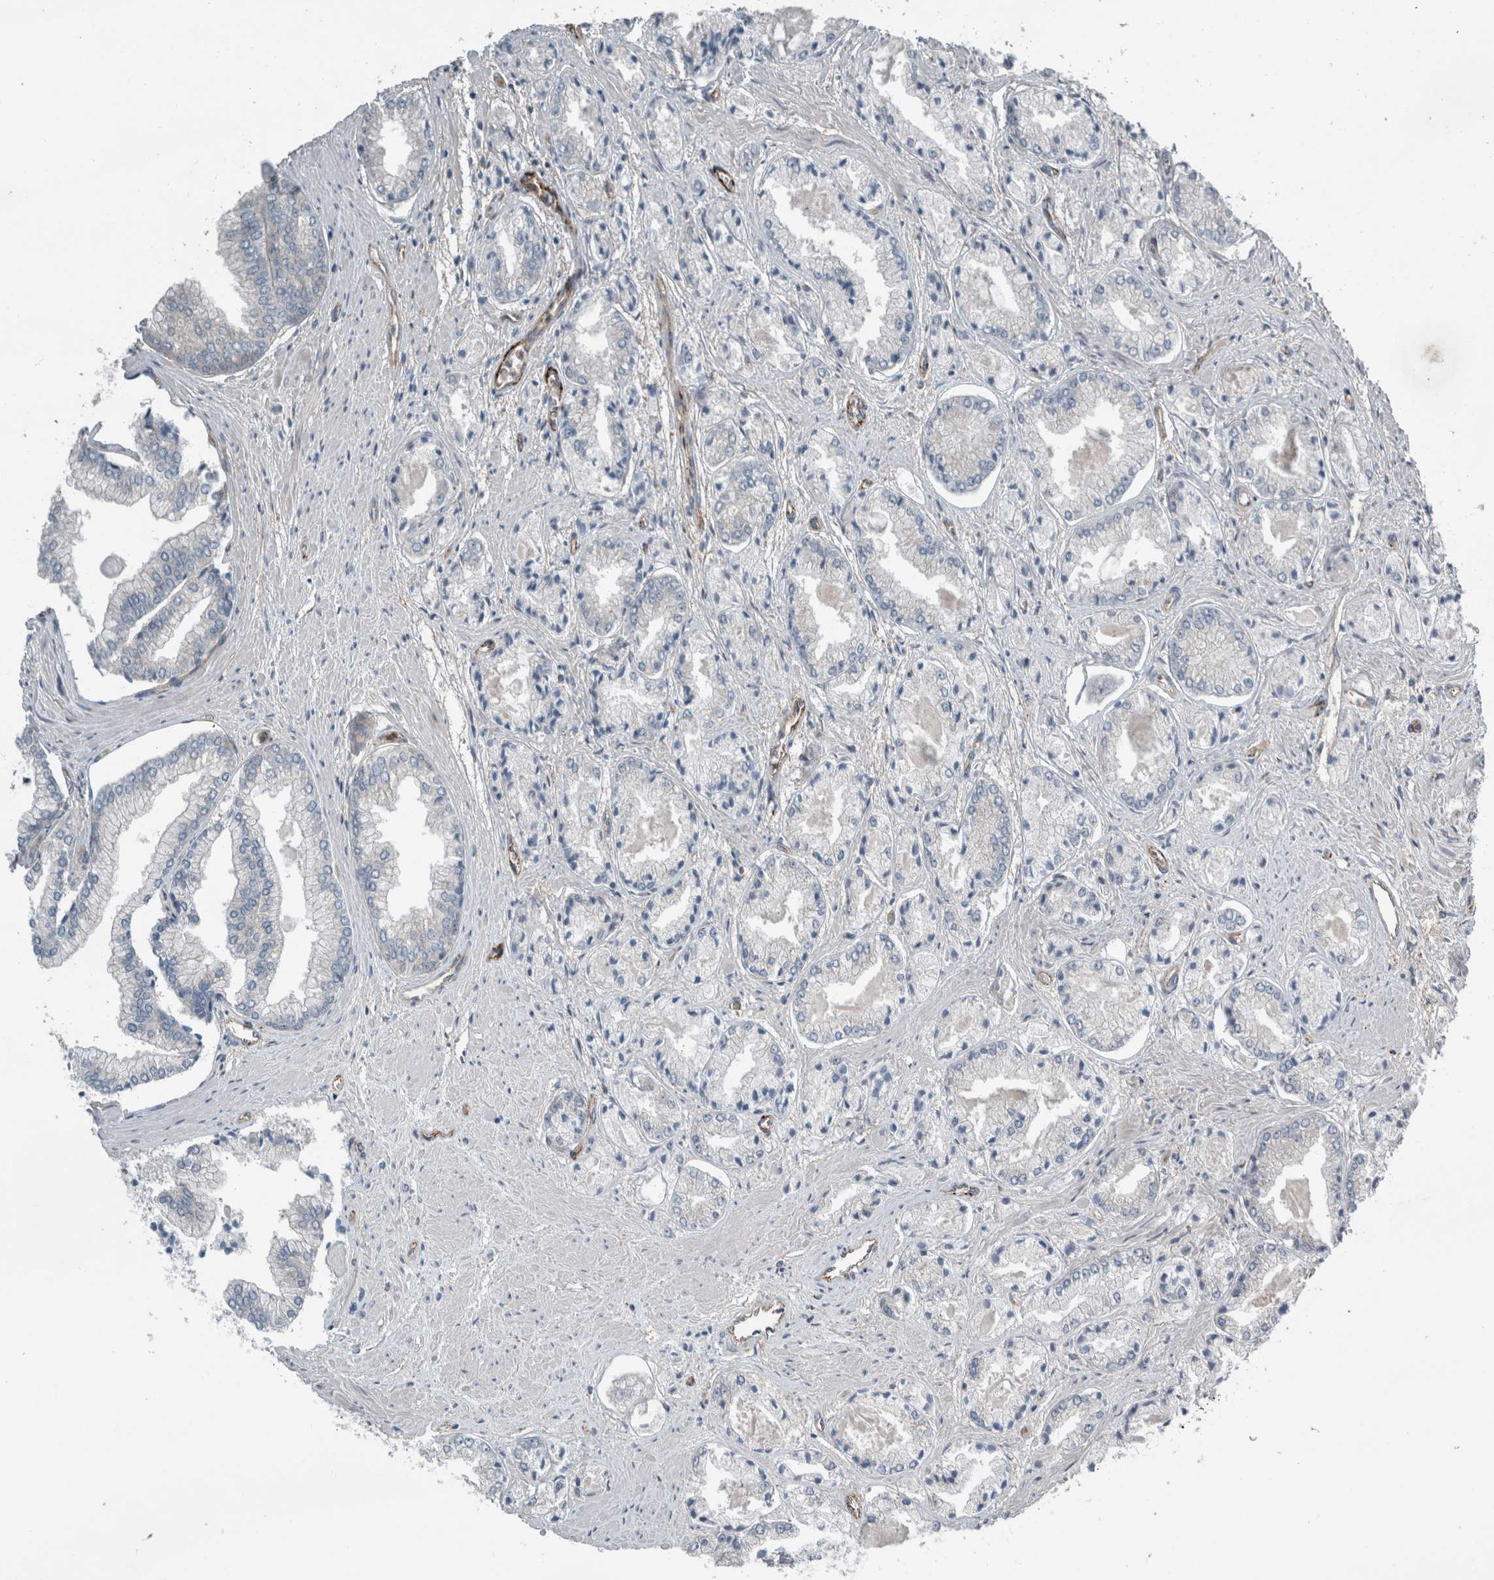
{"staining": {"intensity": "negative", "quantity": "none", "location": "none"}, "tissue": "prostate cancer", "cell_type": "Tumor cells", "image_type": "cancer", "snomed": [{"axis": "morphology", "description": "Adenocarcinoma, Low grade"}, {"axis": "topography", "description": "Prostate"}], "caption": "An image of human prostate cancer is negative for staining in tumor cells.", "gene": "GLT8D2", "patient": {"sex": "male", "age": 52}}